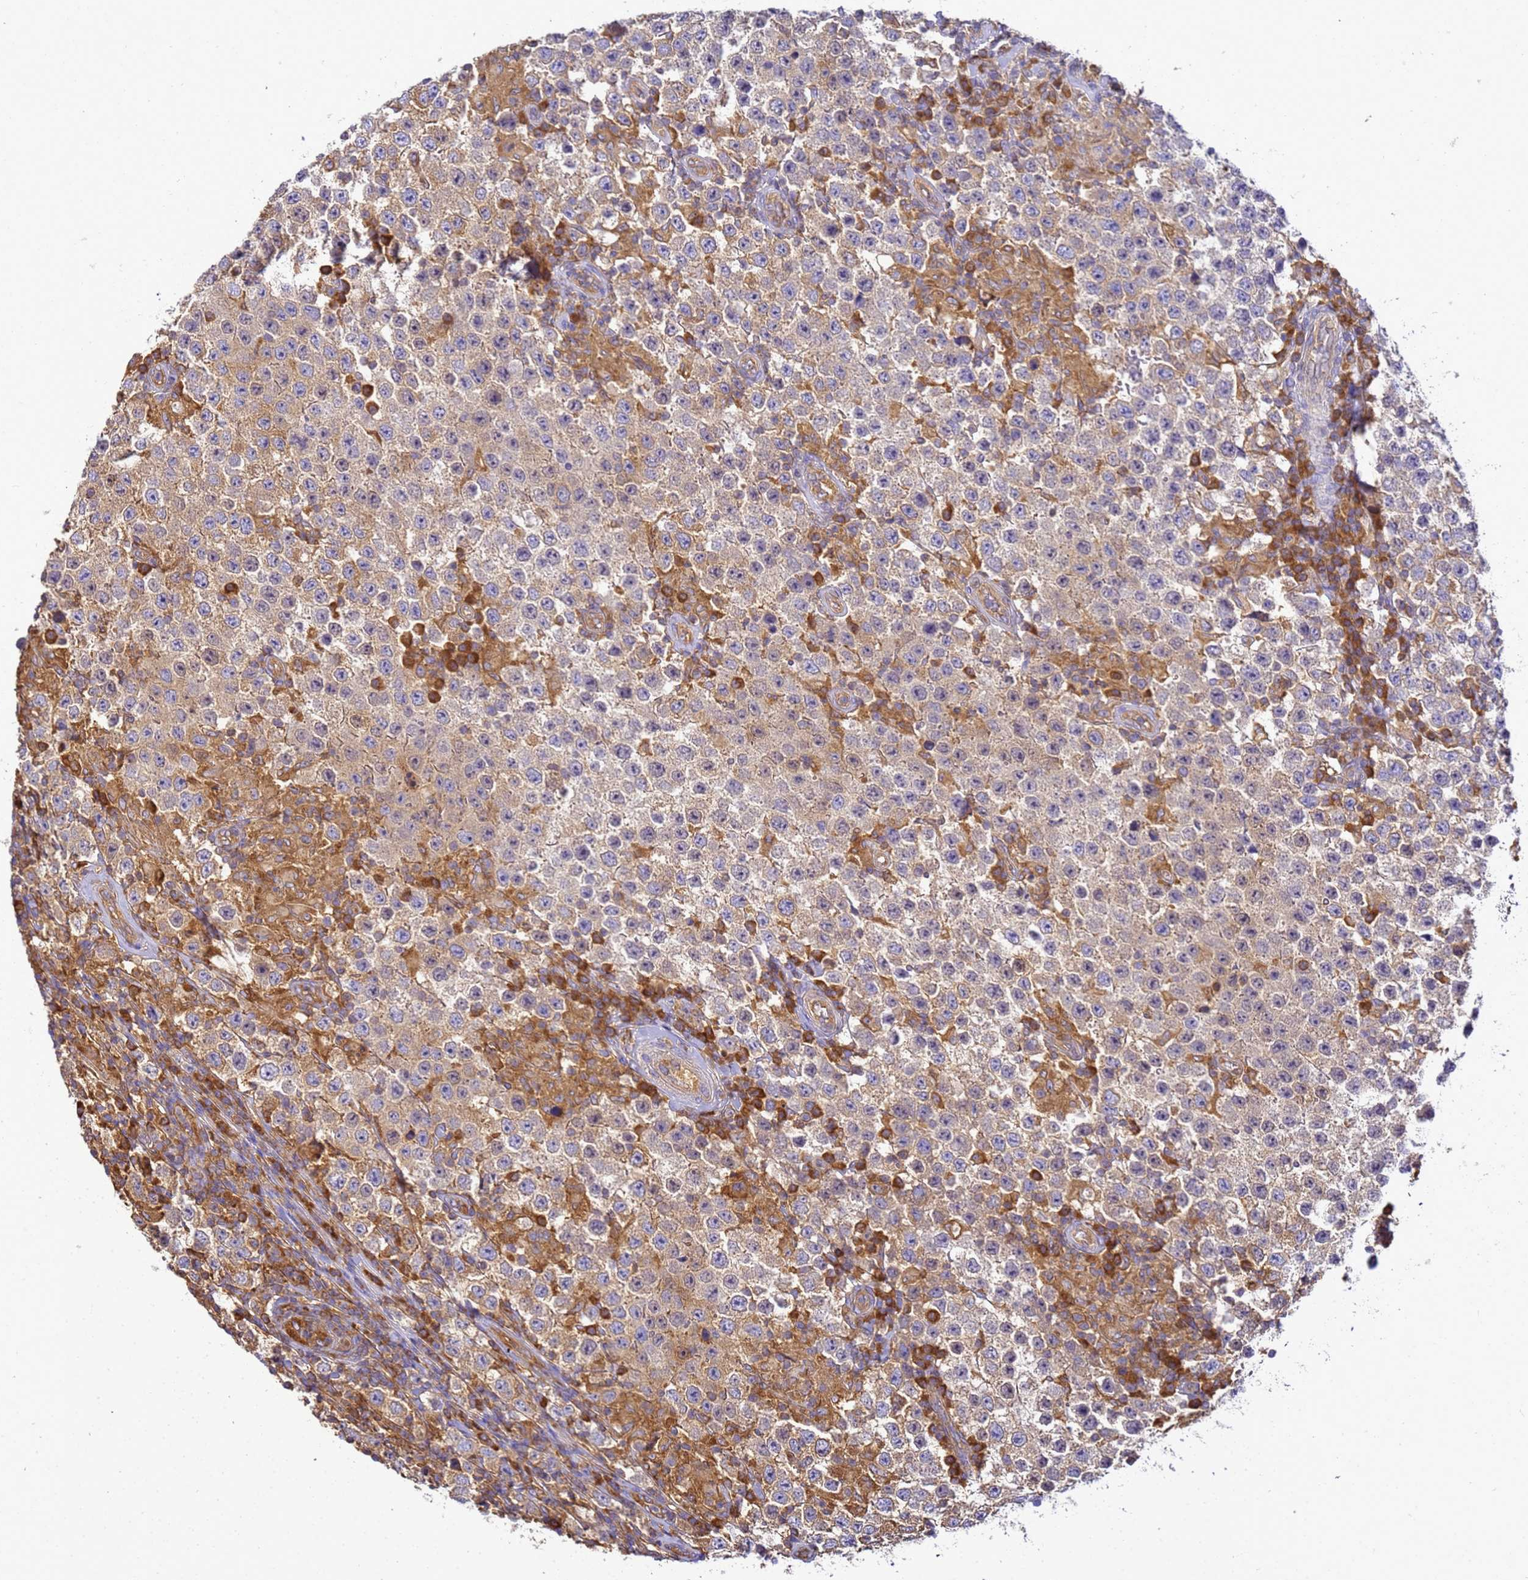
{"staining": {"intensity": "weak", "quantity": "<25%", "location": "cytoplasmic/membranous"}, "tissue": "testis cancer", "cell_type": "Tumor cells", "image_type": "cancer", "snomed": [{"axis": "morphology", "description": "Normal tissue, NOS"}, {"axis": "morphology", "description": "Urothelial carcinoma, High grade"}, {"axis": "morphology", "description": "Seminoma, NOS"}, {"axis": "morphology", "description": "Carcinoma, Embryonal, NOS"}, {"axis": "topography", "description": "Urinary bladder"}, {"axis": "topography", "description": "Testis"}], "caption": "Tumor cells are negative for protein expression in human testis embryonal carcinoma.", "gene": "NARS1", "patient": {"sex": "male", "age": 41}}